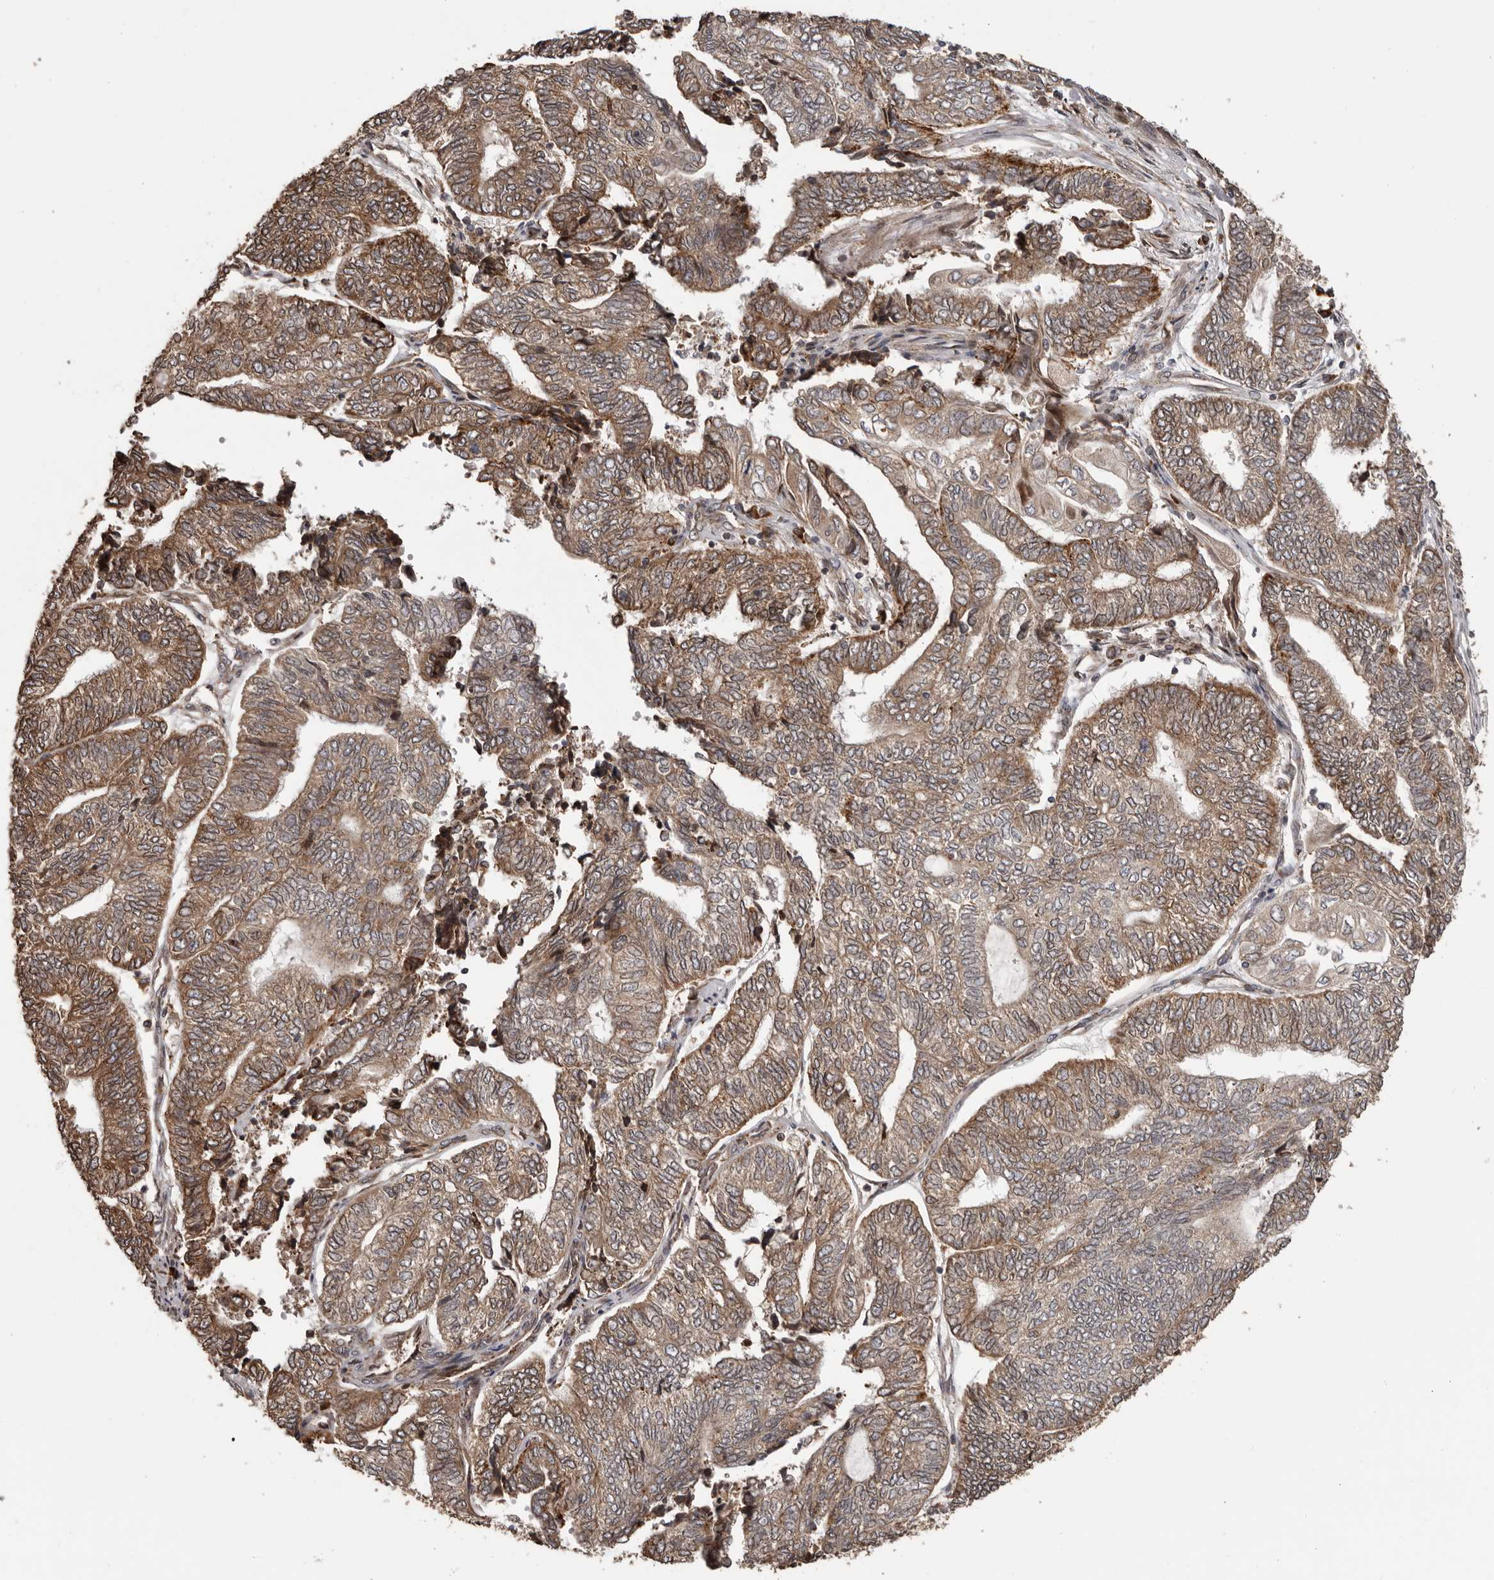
{"staining": {"intensity": "moderate", "quantity": ">75%", "location": "cytoplasmic/membranous"}, "tissue": "endometrial cancer", "cell_type": "Tumor cells", "image_type": "cancer", "snomed": [{"axis": "morphology", "description": "Adenocarcinoma, NOS"}, {"axis": "topography", "description": "Uterus"}, {"axis": "topography", "description": "Endometrium"}], "caption": "Brown immunohistochemical staining in endometrial adenocarcinoma reveals moderate cytoplasmic/membranous staining in approximately >75% of tumor cells. (brown staining indicates protein expression, while blue staining denotes nuclei).", "gene": "NUP43", "patient": {"sex": "female", "age": 70}}